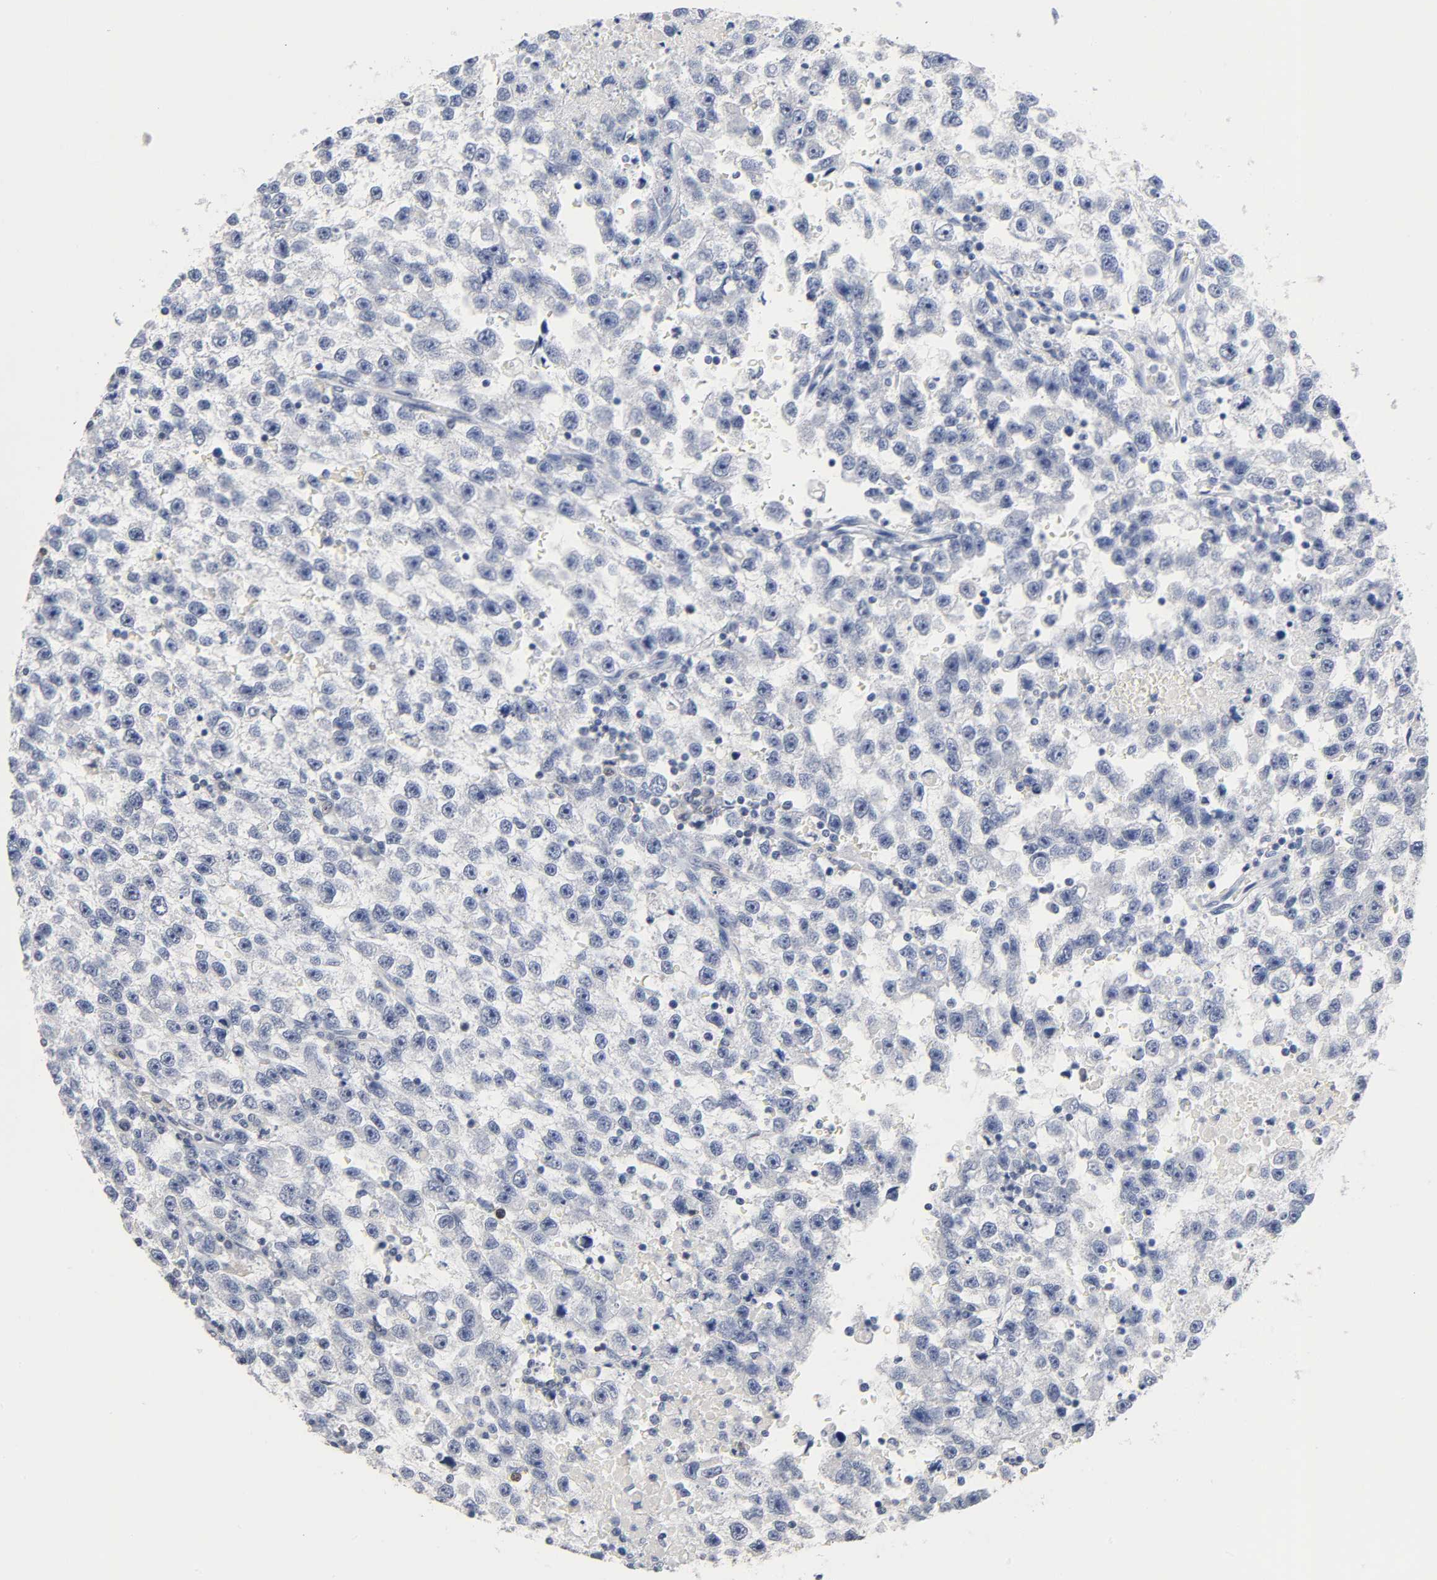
{"staining": {"intensity": "negative", "quantity": "none", "location": "none"}, "tissue": "testis cancer", "cell_type": "Tumor cells", "image_type": "cancer", "snomed": [{"axis": "morphology", "description": "Seminoma, NOS"}, {"axis": "topography", "description": "Testis"}], "caption": "This is an immunohistochemistry (IHC) histopathology image of human testis cancer (seminoma). There is no positivity in tumor cells.", "gene": "NFATC1", "patient": {"sex": "male", "age": 33}}